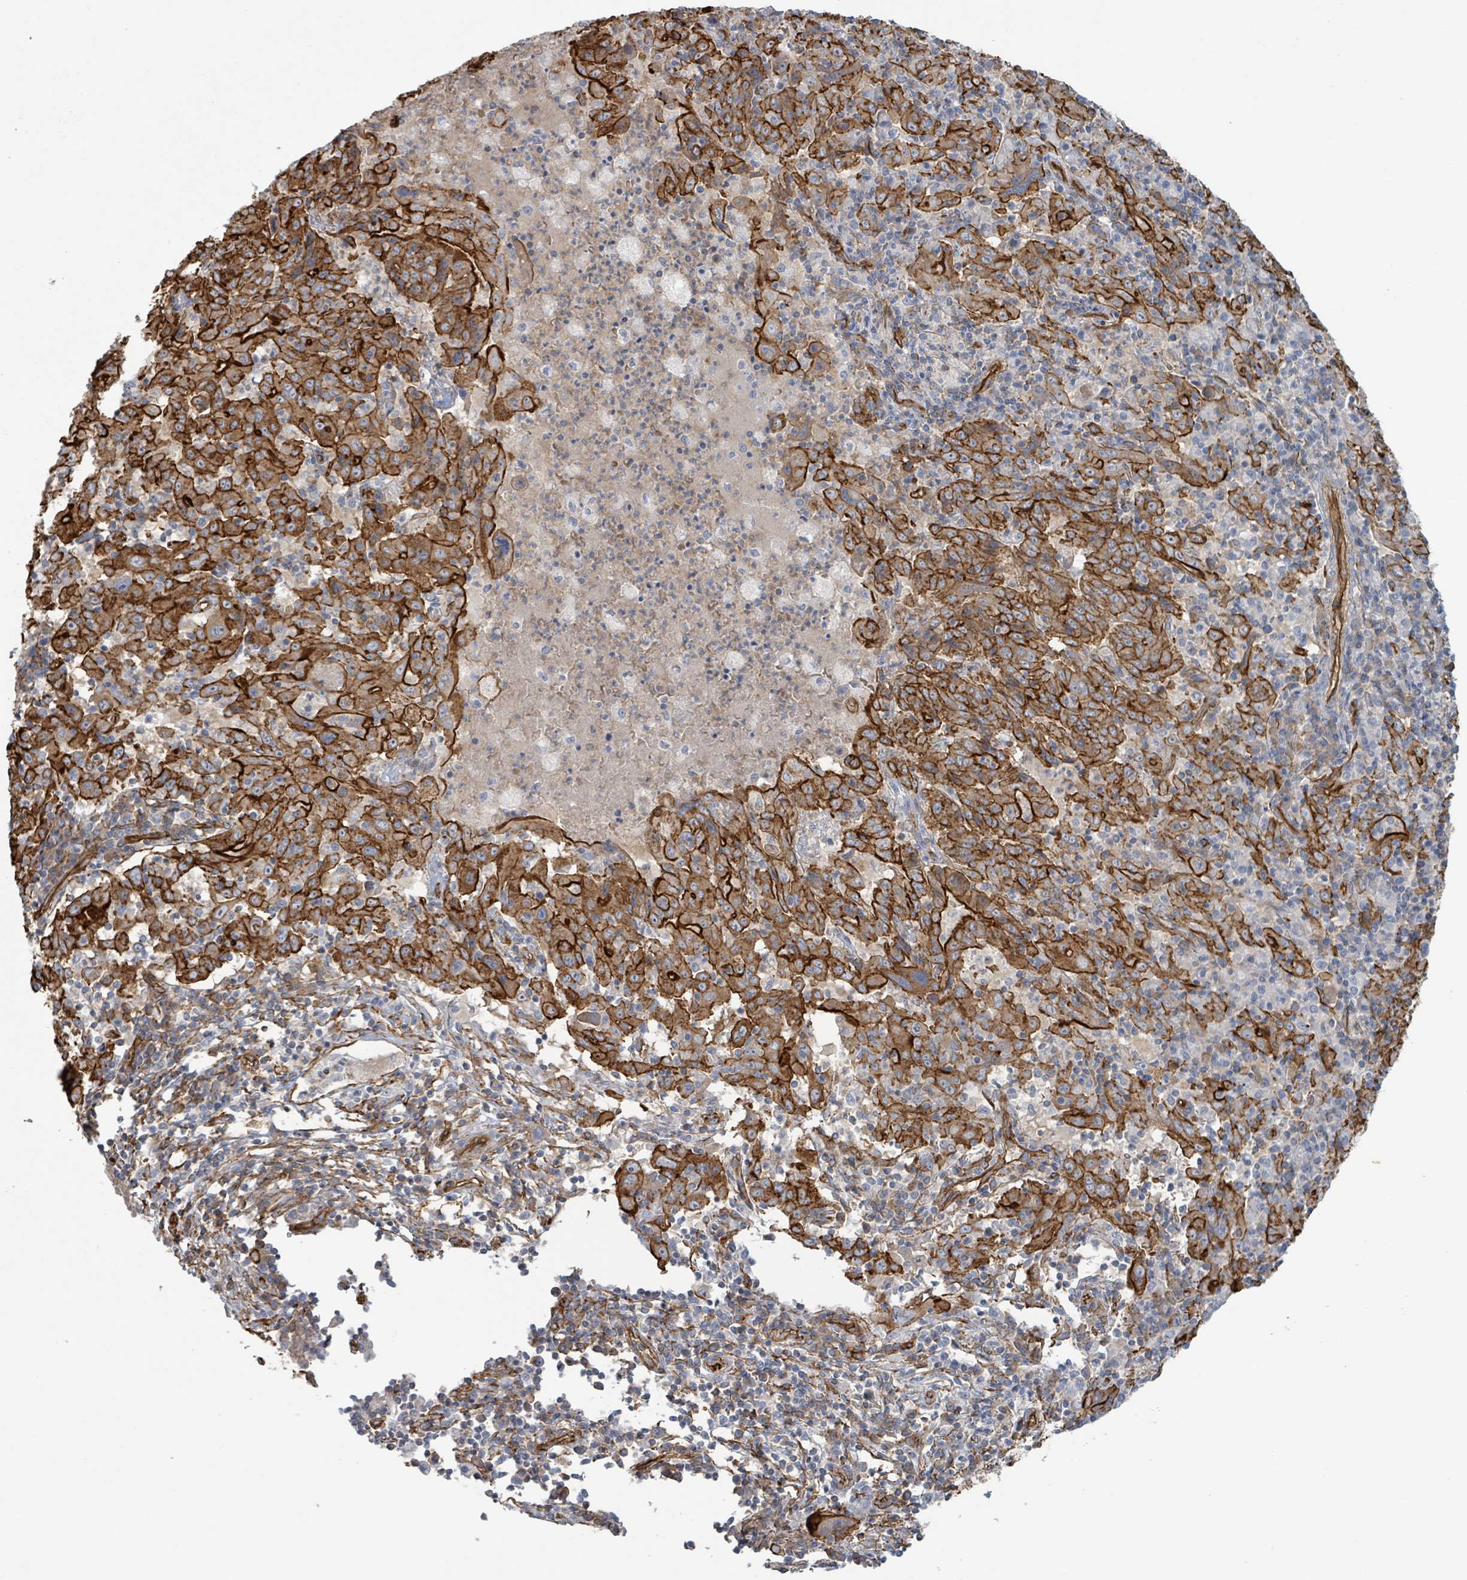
{"staining": {"intensity": "strong", "quantity": ">75%", "location": "cytoplasmic/membranous"}, "tissue": "pancreatic cancer", "cell_type": "Tumor cells", "image_type": "cancer", "snomed": [{"axis": "morphology", "description": "Adenocarcinoma, NOS"}, {"axis": "topography", "description": "Pancreas"}], "caption": "High-magnification brightfield microscopy of adenocarcinoma (pancreatic) stained with DAB (3,3'-diaminobenzidine) (brown) and counterstained with hematoxylin (blue). tumor cells exhibit strong cytoplasmic/membranous positivity is identified in approximately>75% of cells.", "gene": "LDOC1", "patient": {"sex": "male", "age": 63}}